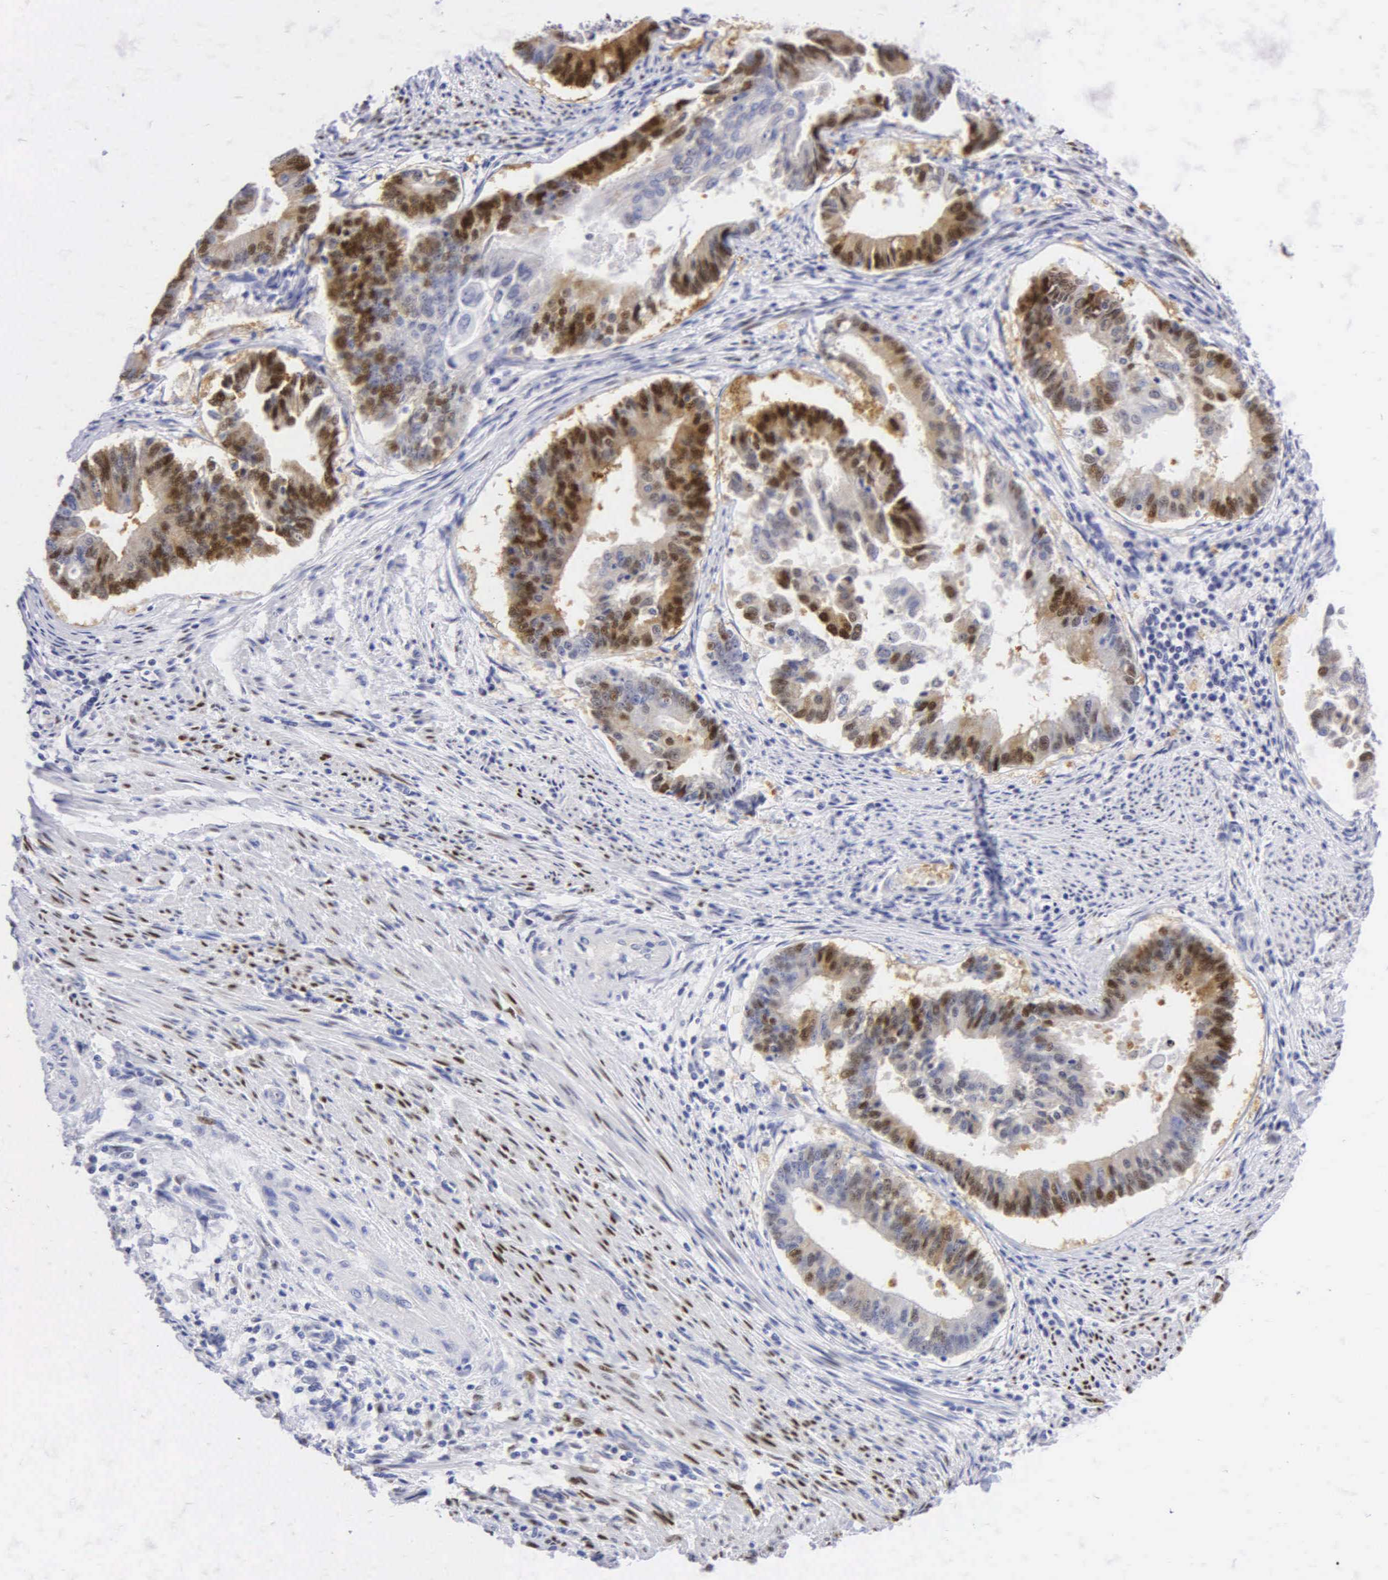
{"staining": {"intensity": "moderate", "quantity": "25%-75%", "location": "cytoplasmic/membranous,nuclear"}, "tissue": "endometrial cancer", "cell_type": "Tumor cells", "image_type": "cancer", "snomed": [{"axis": "morphology", "description": "Adenocarcinoma, NOS"}, {"axis": "topography", "description": "Endometrium"}], "caption": "Immunohistochemical staining of endometrial cancer (adenocarcinoma) reveals moderate cytoplasmic/membranous and nuclear protein positivity in about 25%-75% of tumor cells.", "gene": "PGR", "patient": {"sex": "female", "age": 63}}